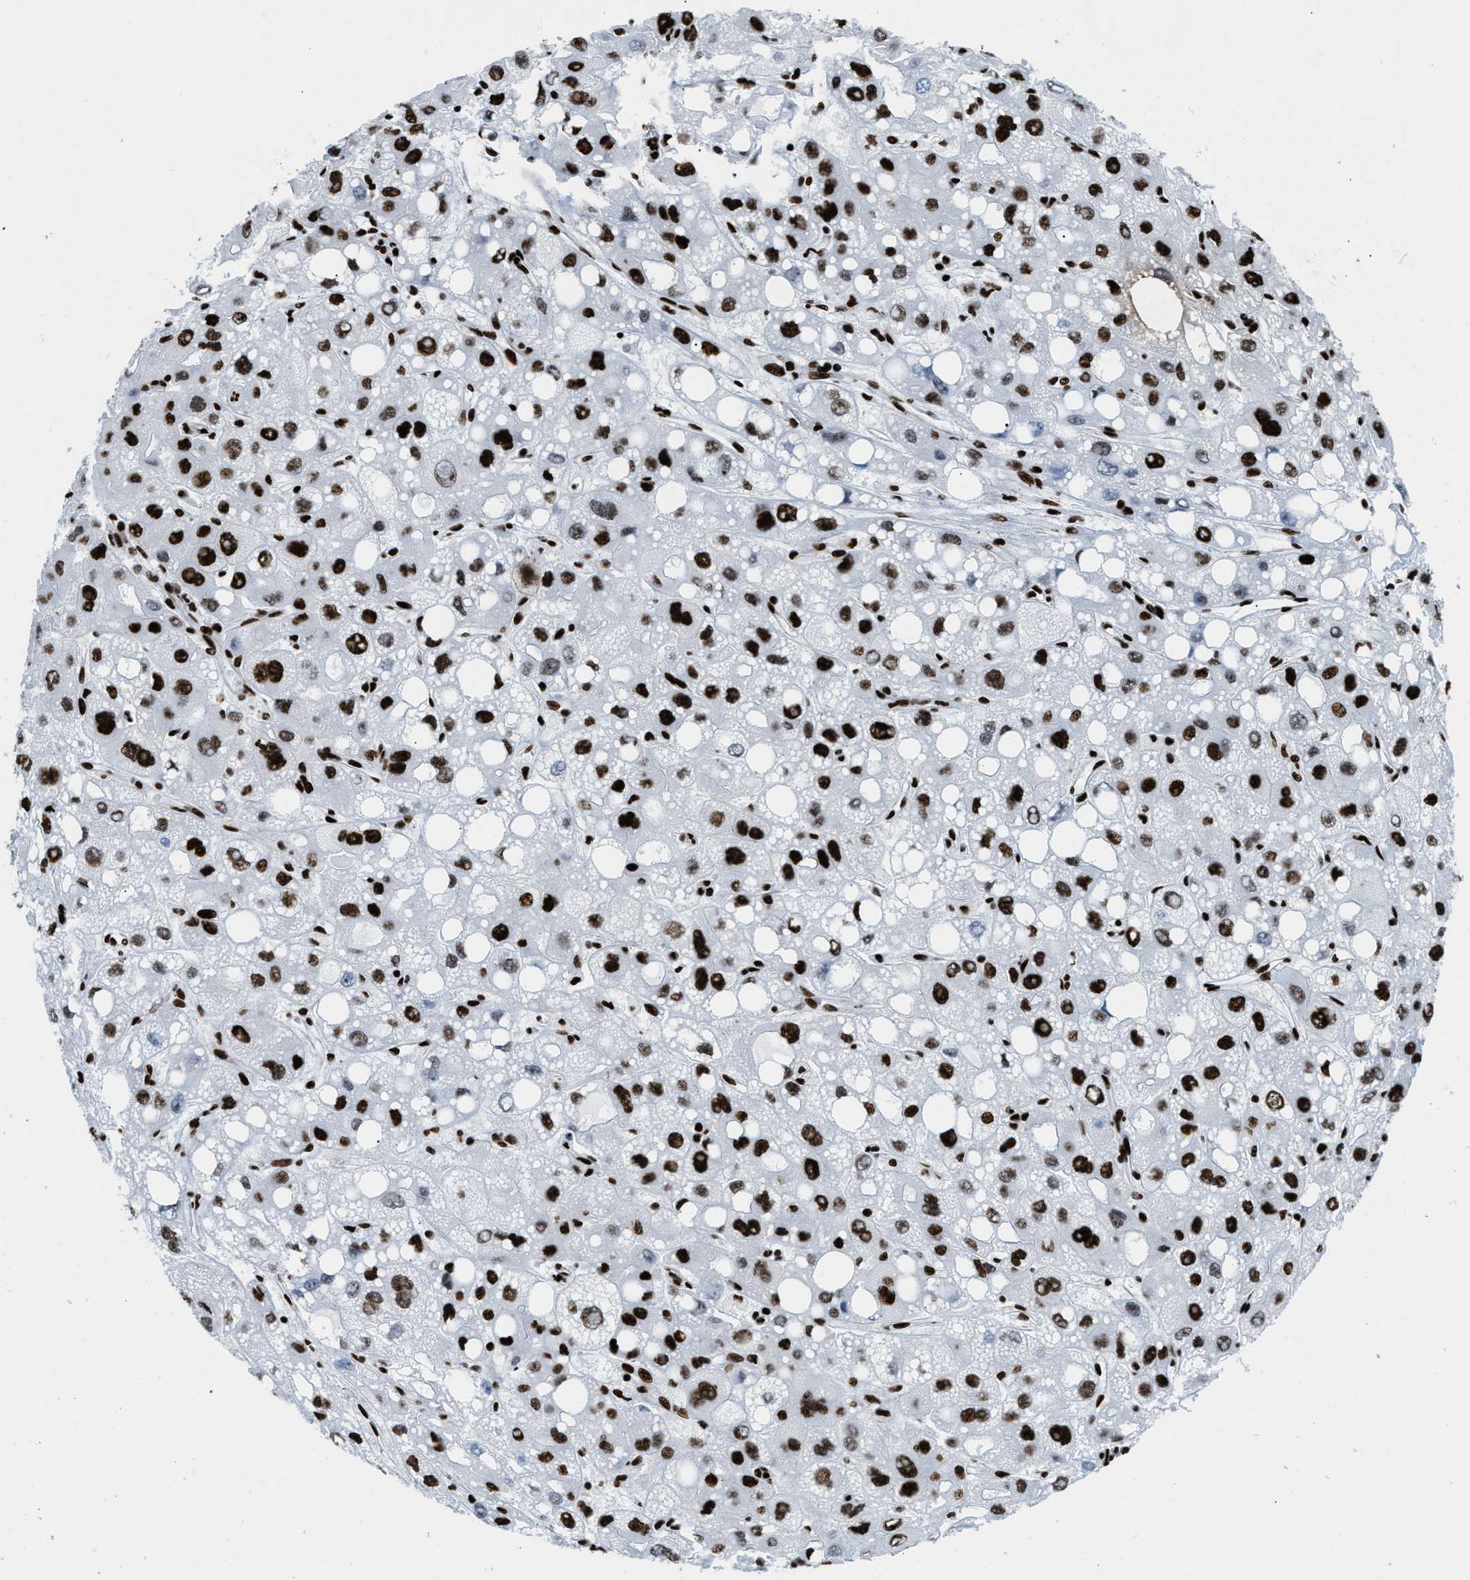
{"staining": {"intensity": "strong", "quantity": ">75%", "location": "nuclear"}, "tissue": "liver cancer", "cell_type": "Tumor cells", "image_type": "cancer", "snomed": [{"axis": "morphology", "description": "Carcinoma, Hepatocellular, NOS"}, {"axis": "topography", "description": "Liver"}], "caption": "About >75% of tumor cells in human liver cancer show strong nuclear protein staining as visualized by brown immunohistochemical staining.", "gene": "NONO", "patient": {"sex": "male", "age": 55}}